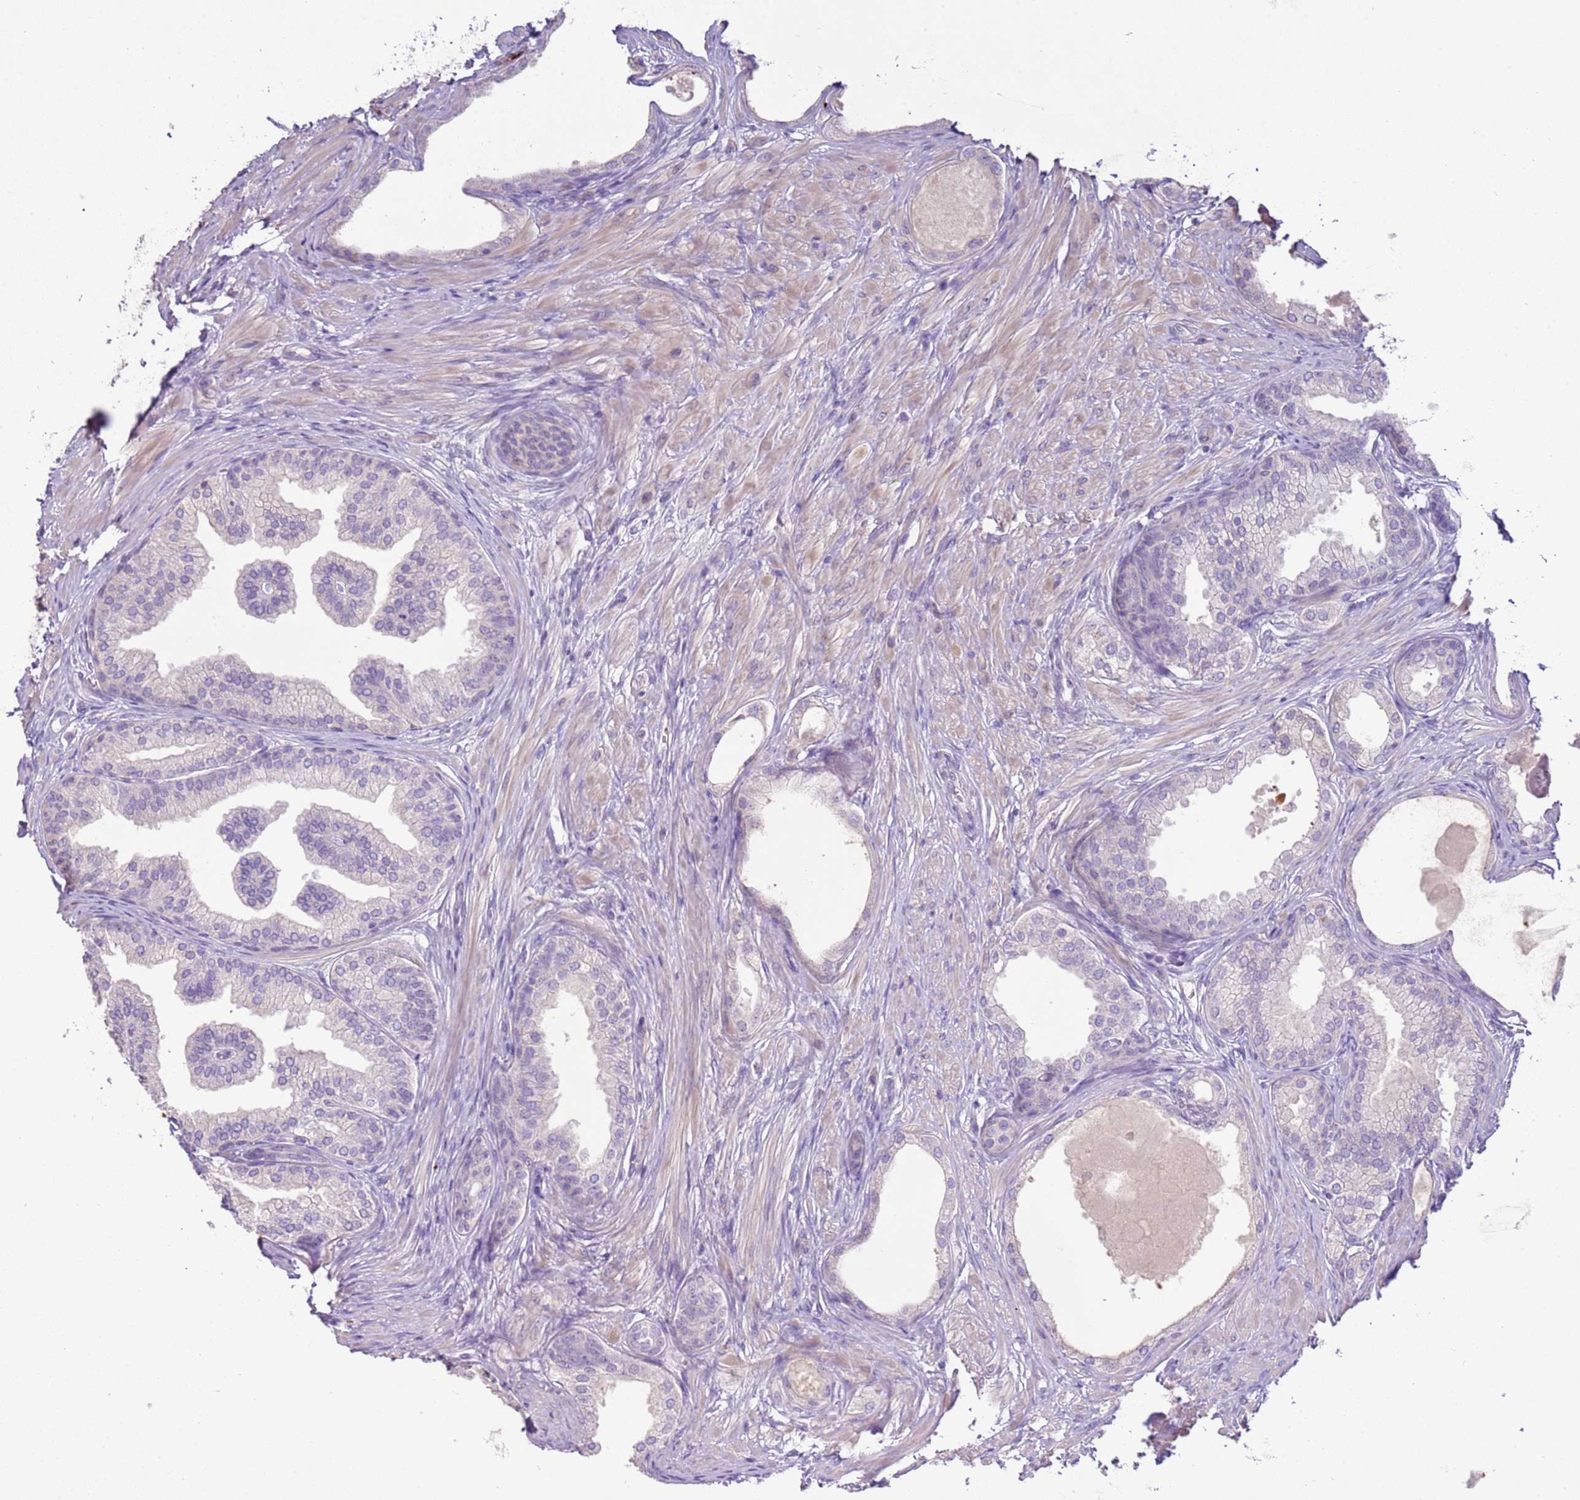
{"staining": {"intensity": "negative", "quantity": "none", "location": "none"}, "tissue": "prostate cancer", "cell_type": "Tumor cells", "image_type": "cancer", "snomed": [{"axis": "morphology", "description": "Adenocarcinoma, High grade"}, {"axis": "topography", "description": "Prostate"}], "caption": "Tumor cells are negative for brown protein staining in adenocarcinoma (high-grade) (prostate).", "gene": "IL2RG", "patient": {"sex": "male", "age": 59}}